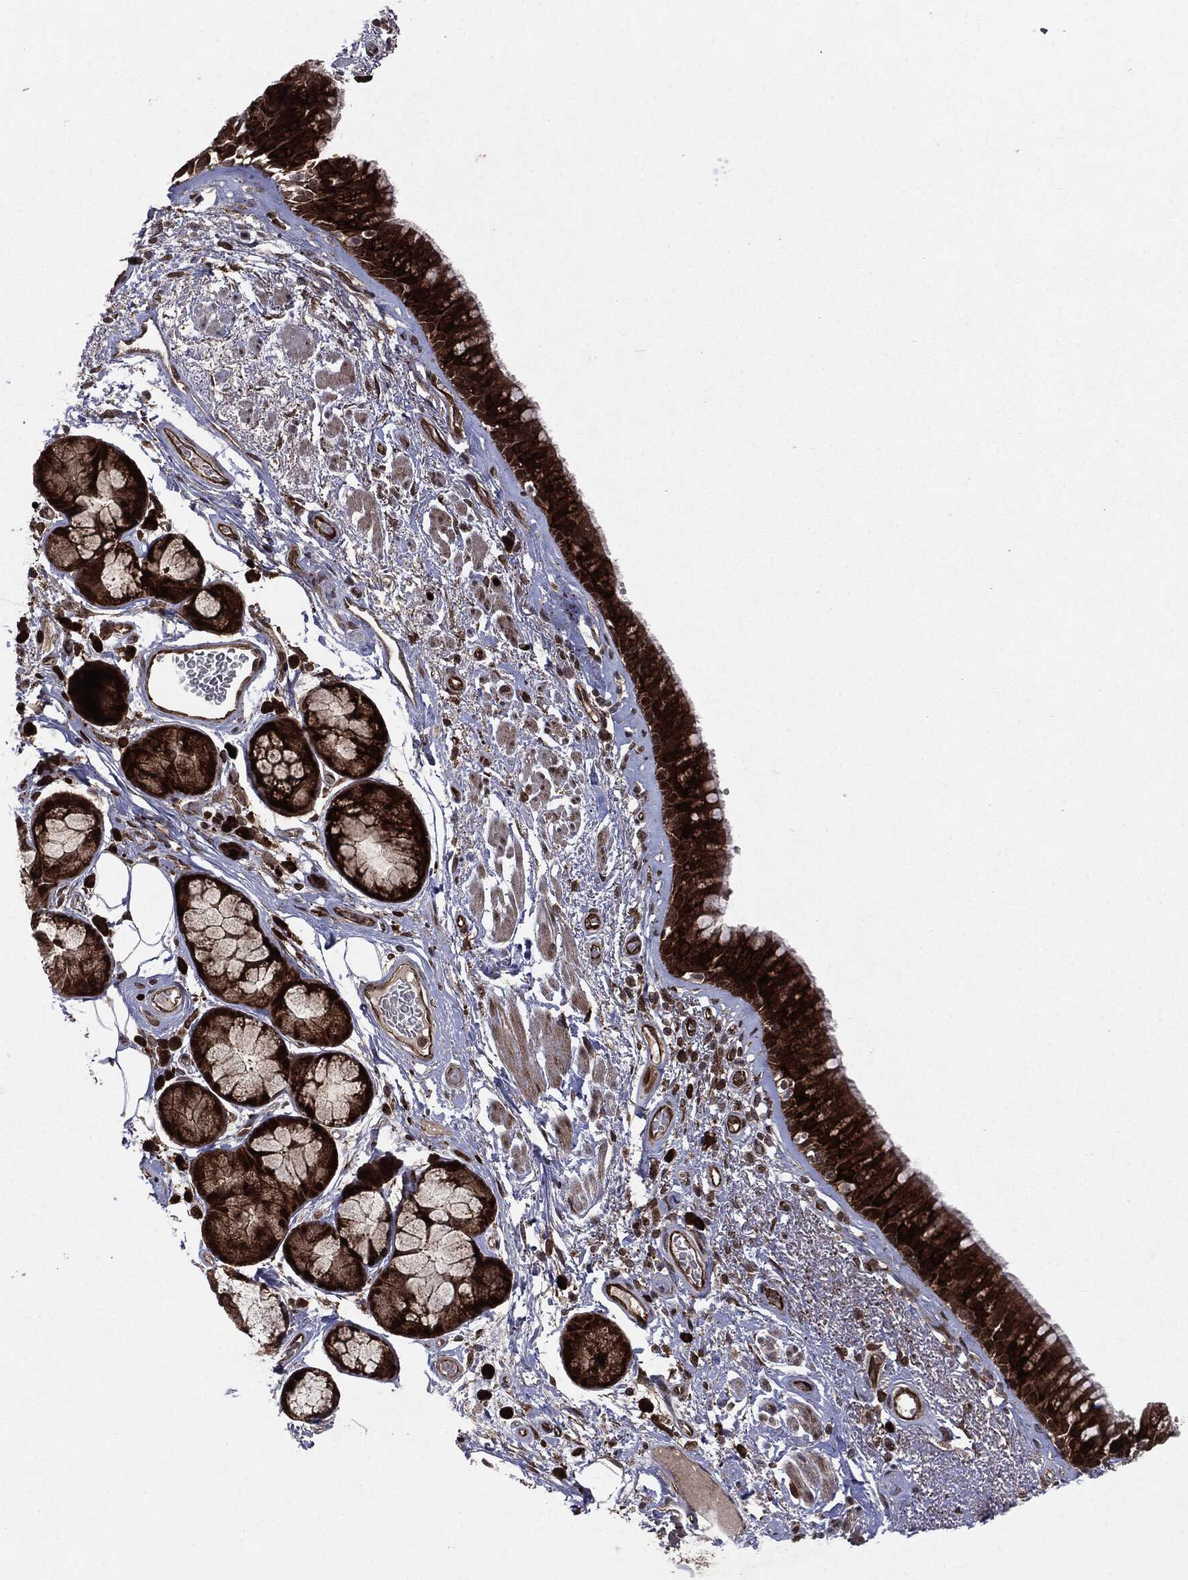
{"staining": {"intensity": "strong", "quantity": ">75%", "location": "cytoplasmic/membranous"}, "tissue": "bronchus", "cell_type": "Respiratory epithelial cells", "image_type": "normal", "snomed": [{"axis": "morphology", "description": "Normal tissue, NOS"}, {"axis": "topography", "description": "Bronchus"}], "caption": "The immunohistochemical stain shows strong cytoplasmic/membranous expression in respiratory epithelial cells of benign bronchus.", "gene": "OTUB1", "patient": {"sex": "male", "age": 82}}